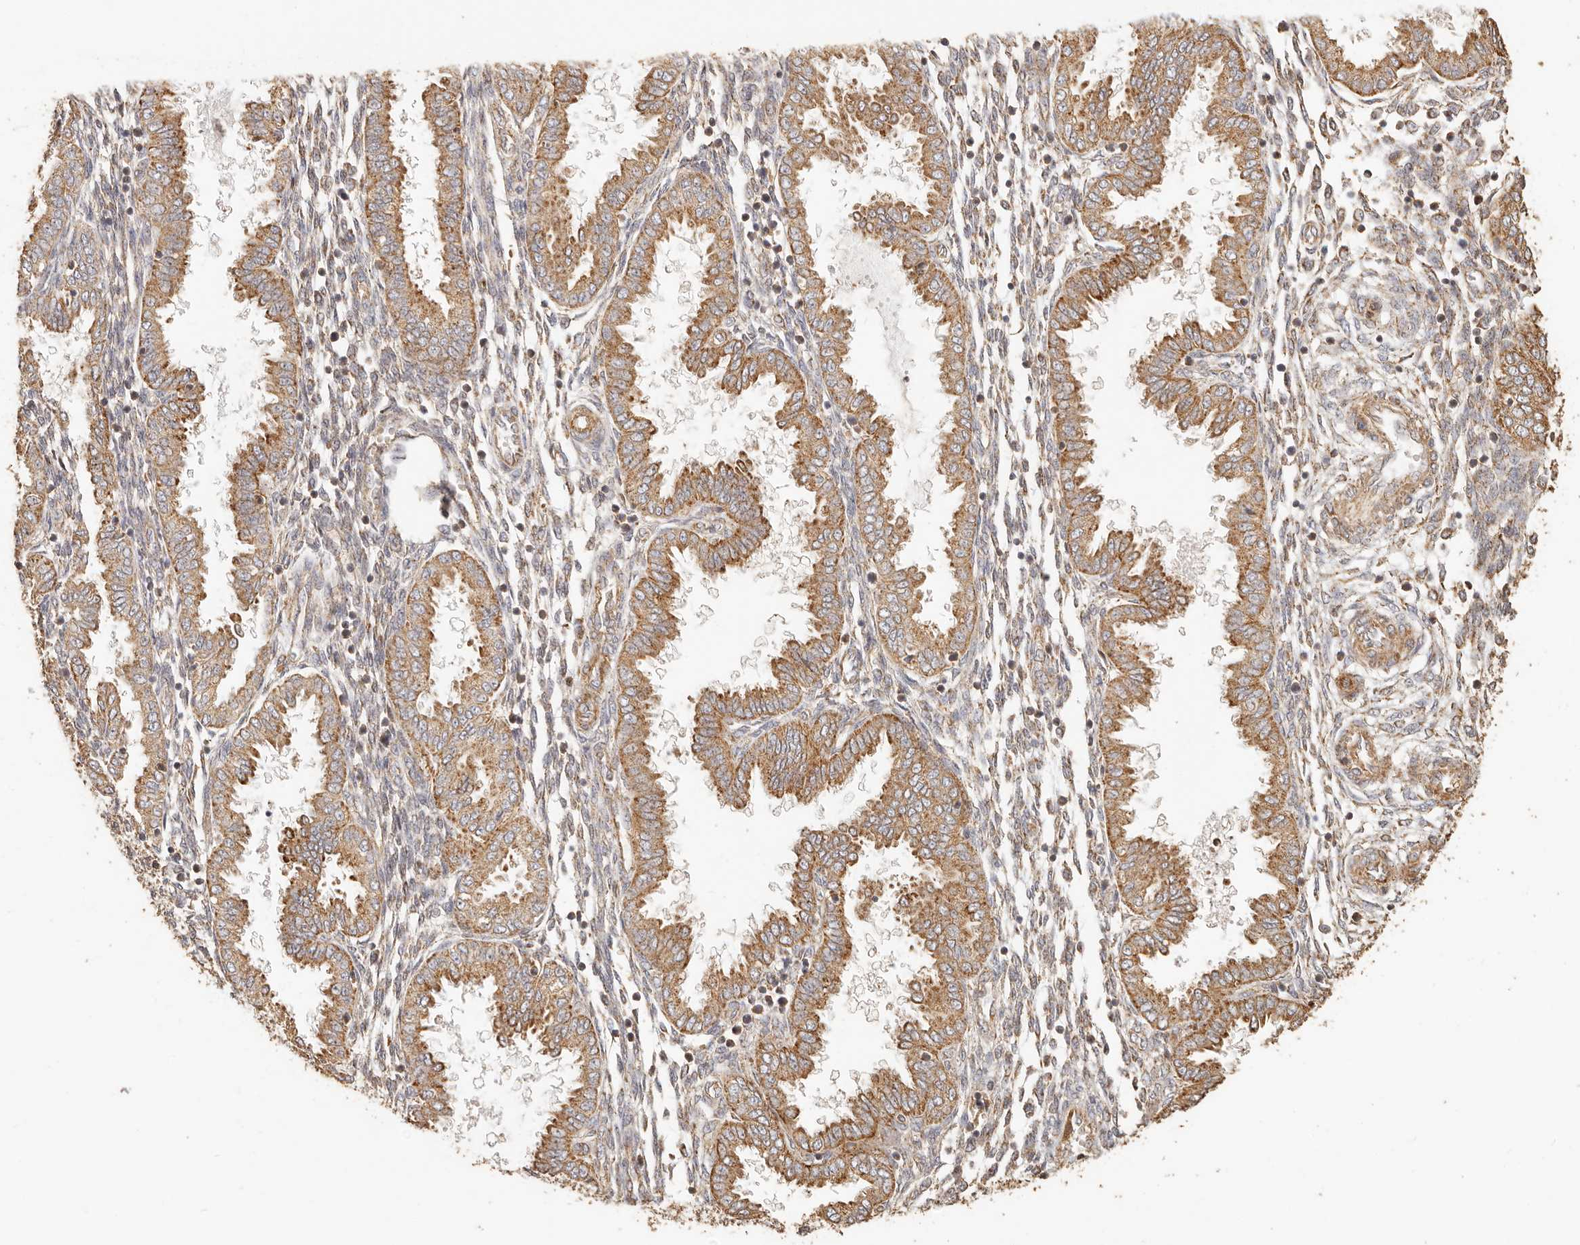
{"staining": {"intensity": "weak", "quantity": ">75%", "location": "cytoplasmic/membranous"}, "tissue": "endometrium", "cell_type": "Cells in endometrial stroma", "image_type": "normal", "snomed": [{"axis": "morphology", "description": "Normal tissue, NOS"}, {"axis": "topography", "description": "Endometrium"}], "caption": "Normal endometrium was stained to show a protein in brown. There is low levels of weak cytoplasmic/membranous staining in approximately >75% of cells in endometrial stroma. The staining is performed using DAB (3,3'-diaminobenzidine) brown chromogen to label protein expression. The nuclei are counter-stained blue using hematoxylin.", "gene": "PTPN22", "patient": {"sex": "female", "age": 33}}